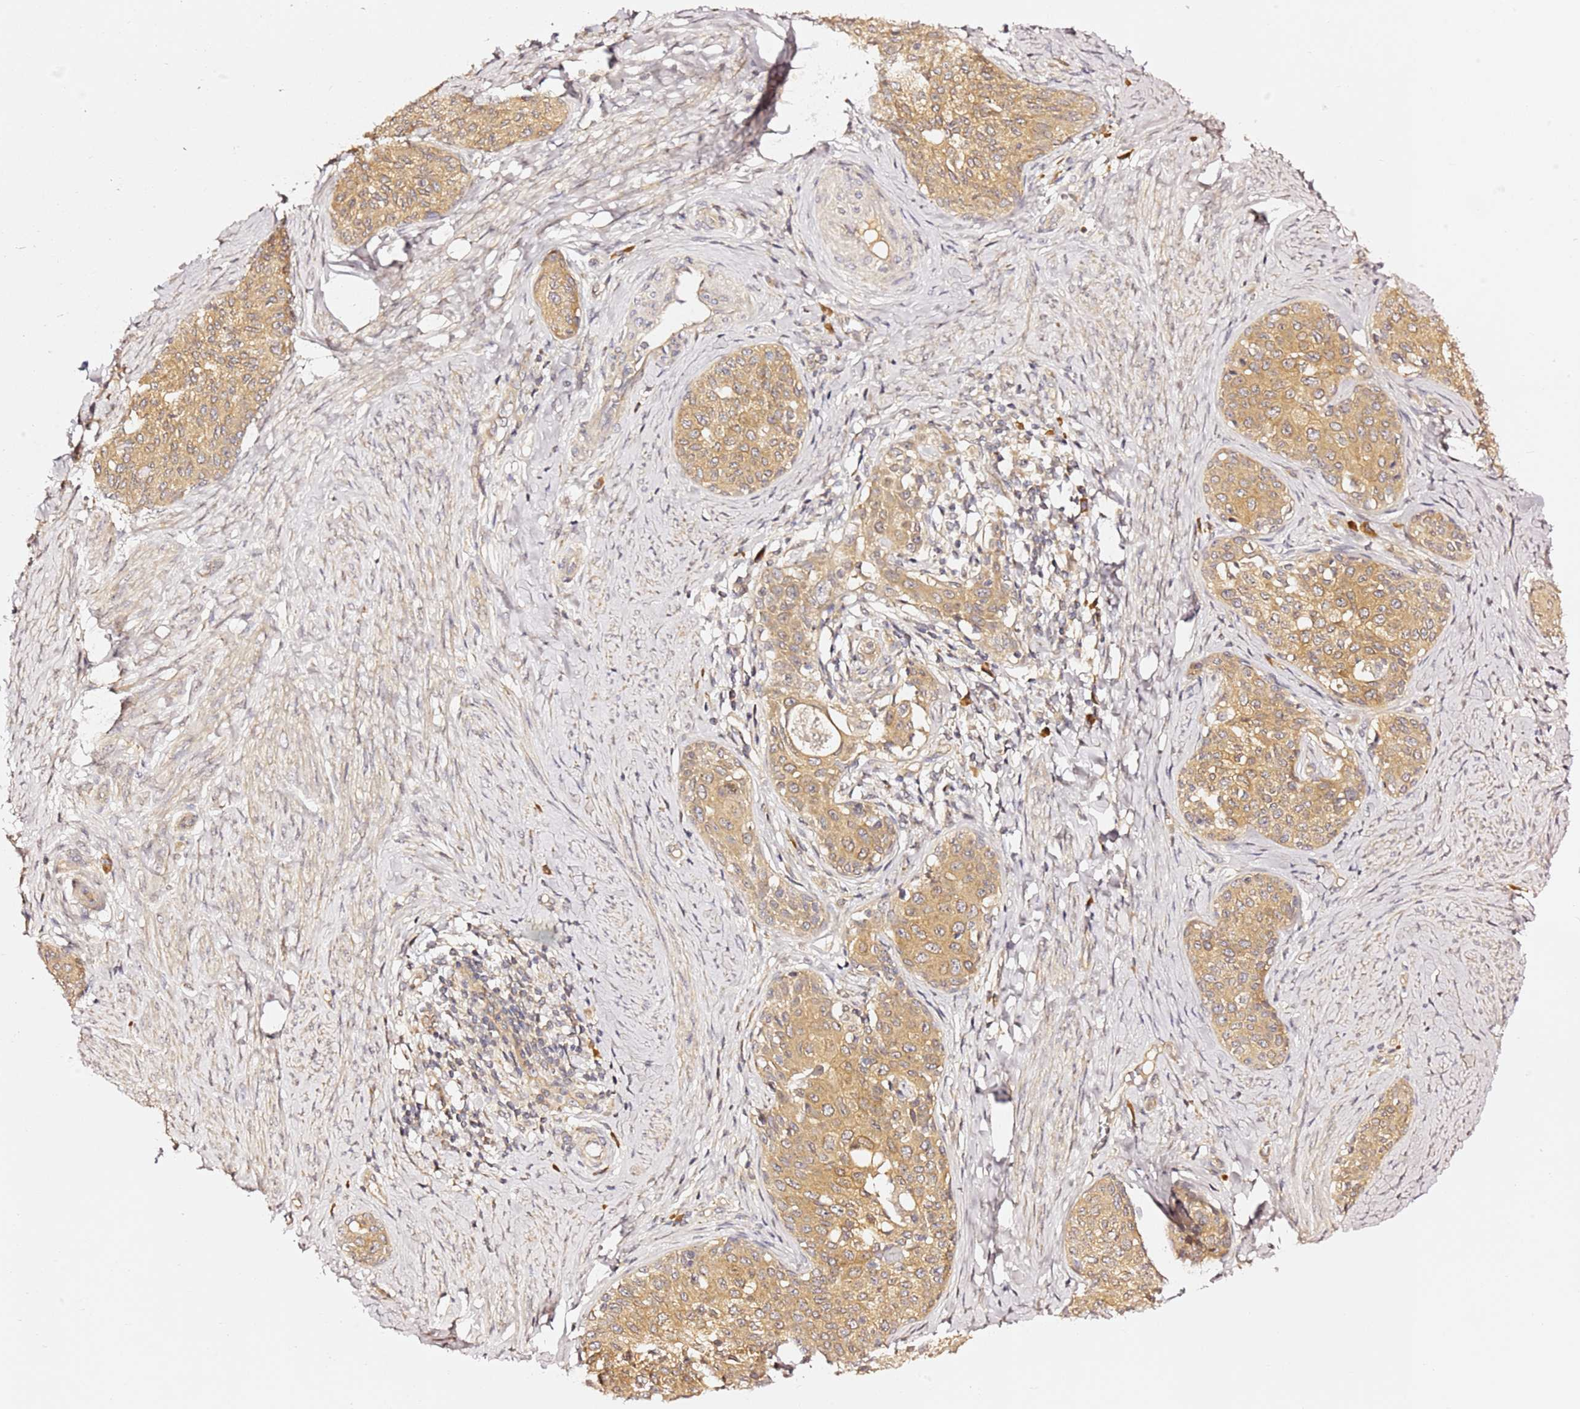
{"staining": {"intensity": "moderate", "quantity": ">75%", "location": "cytoplasmic/membranous"}, "tissue": "cervical cancer", "cell_type": "Tumor cells", "image_type": "cancer", "snomed": [{"axis": "morphology", "description": "Squamous cell carcinoma, NOS"}, {"axis": "morphology", "description": "Adenocarcinoma, NOS"}, {"axis": "topography", "description": "Cervix"}], "caption": "Squamous cell carcinoma (cervical) stained with DAB (3,3'-diaminobenzidine) IHC shows medium levels of moderate cytoplasmic/membranous staining in approximately >75% of tumor cells. (IHC, brightfield microscopy, high magnification).", "gene": "OSBPL2", "patient": {"sex": "female", "age": 52}}